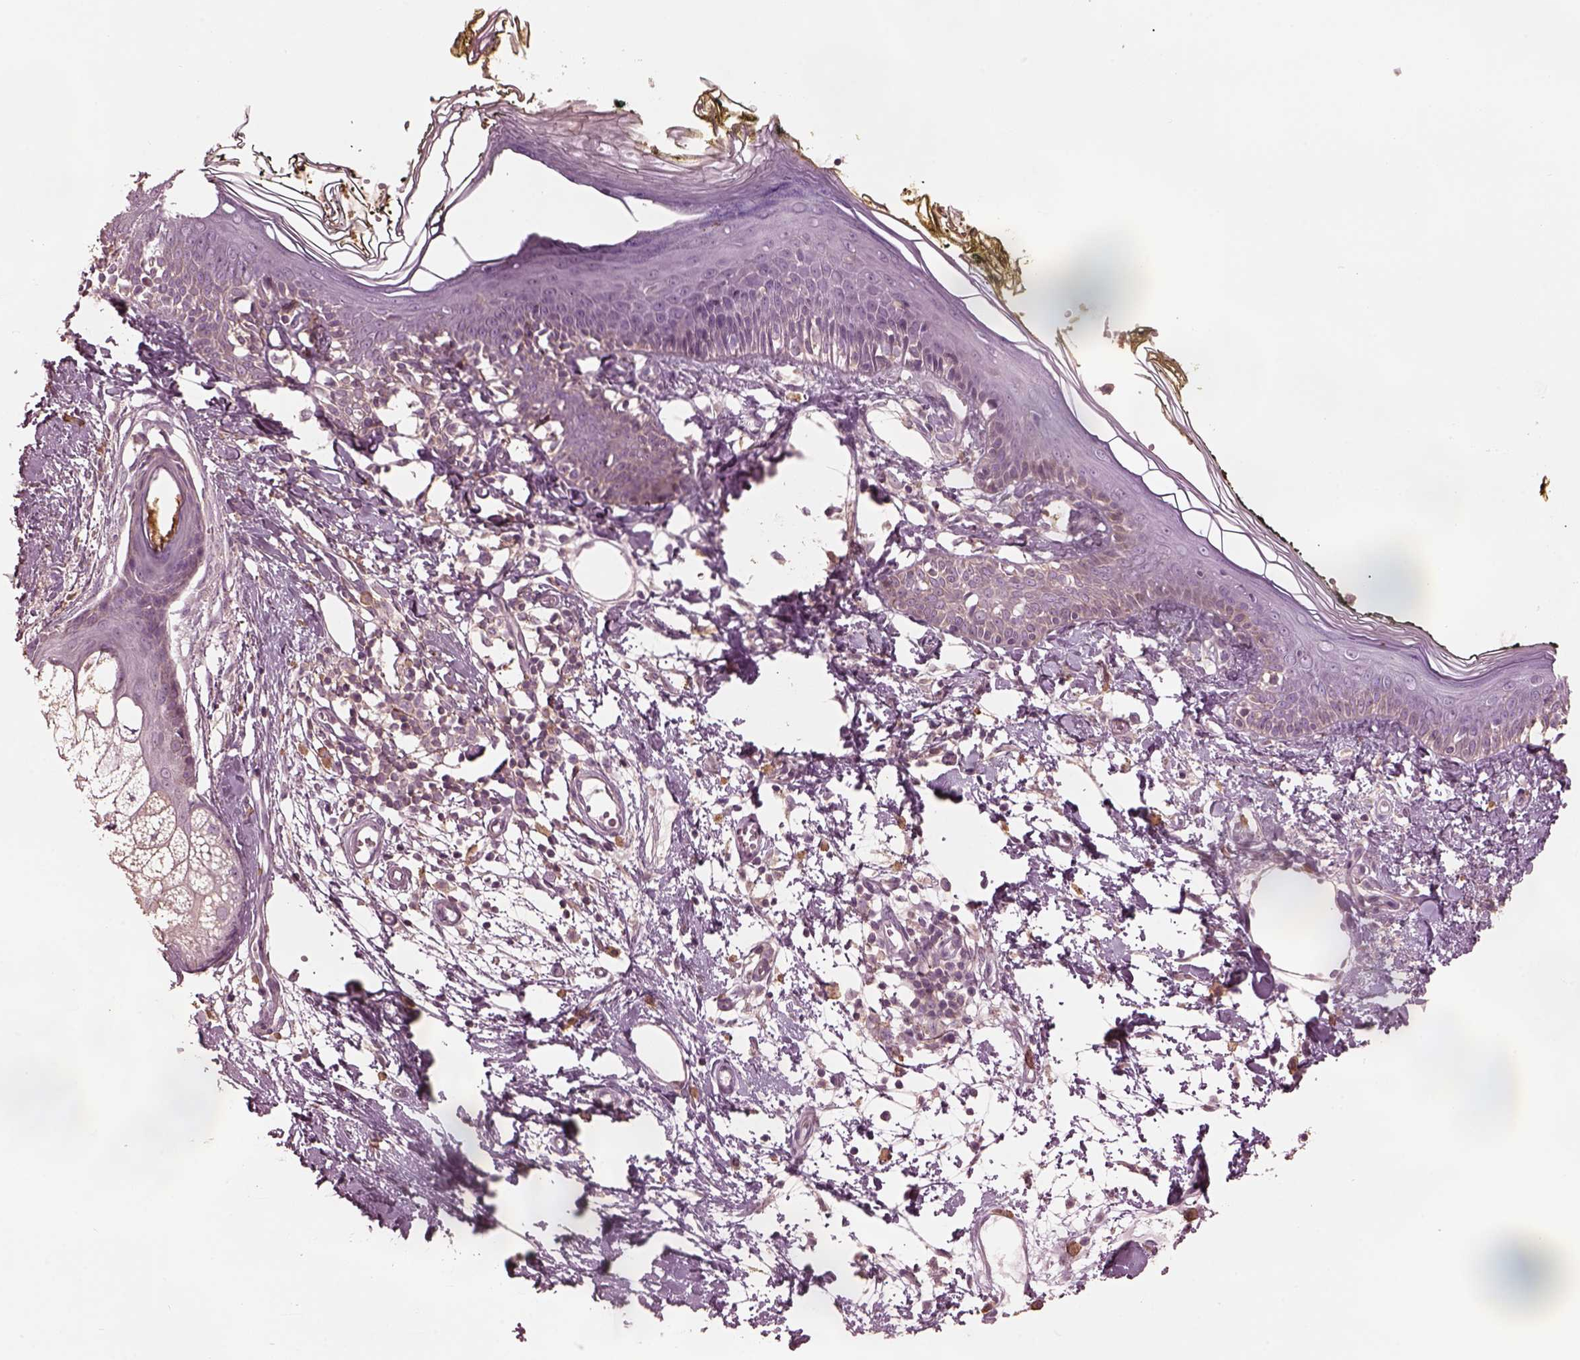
{"staining": {"intensity": "negative", "quantity": "none", "location": "none"}, "tissue": "skin", "cell_type": "Fibroblasts", "image_type": "normal", "snomed": [{"axis": "morphology", "description": "Normal tissue, NOS"}, {"axis": "topography", "description": "Skin"}], "caption": "This is a image of immunohistochemistry (IHC) staining of unremarkable skin, which shows no expression in fibroblasts. (Brightfield microscopy of DAB immunohistochemistry (IHC) at high magnification).", "gene": "SRI", "patient": {"sex": "male", "age": 76}}